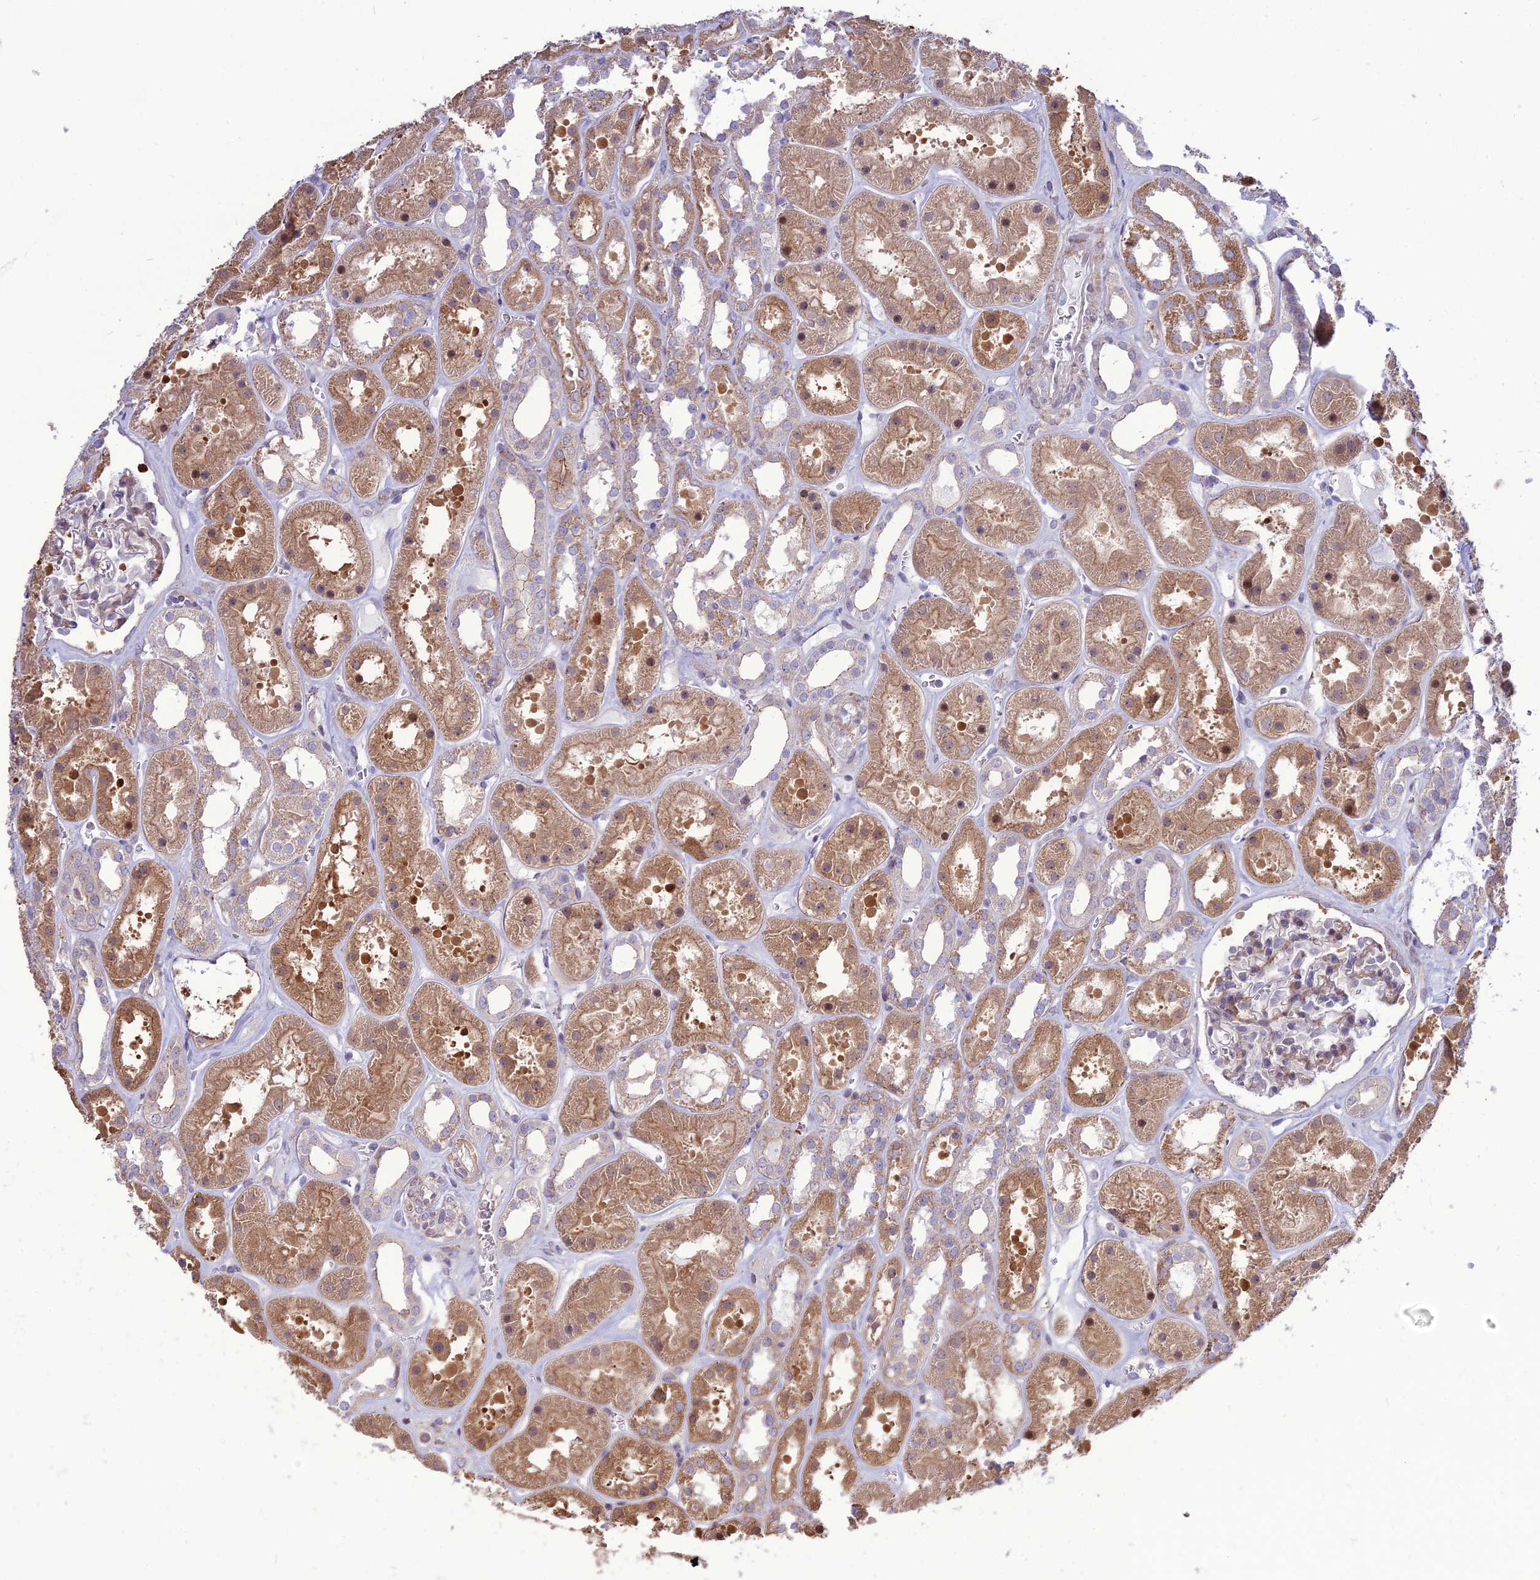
{"staining": {"intensity": "weak", "quantity": "25%-75%", "location": "cytoplasmic/membranous"}, "tissue": "kidney", "cell_type": "Cells in glomeruli", "image_type": "normal", "snomed": [{"axis": "morphology", "description": "Normal tissue, NOS"}, {"axis": "topography", "description": "Kidney"}], "caption": "The histopathology image displays immunohistochemical staining of benign kidney. There is weak cytoplasmic/membranous staining is seen in approximately 25%-75% of cells in glomeruli.", "gene": "TSPYL2", "patient": {"sex": "female", "age": 41}}